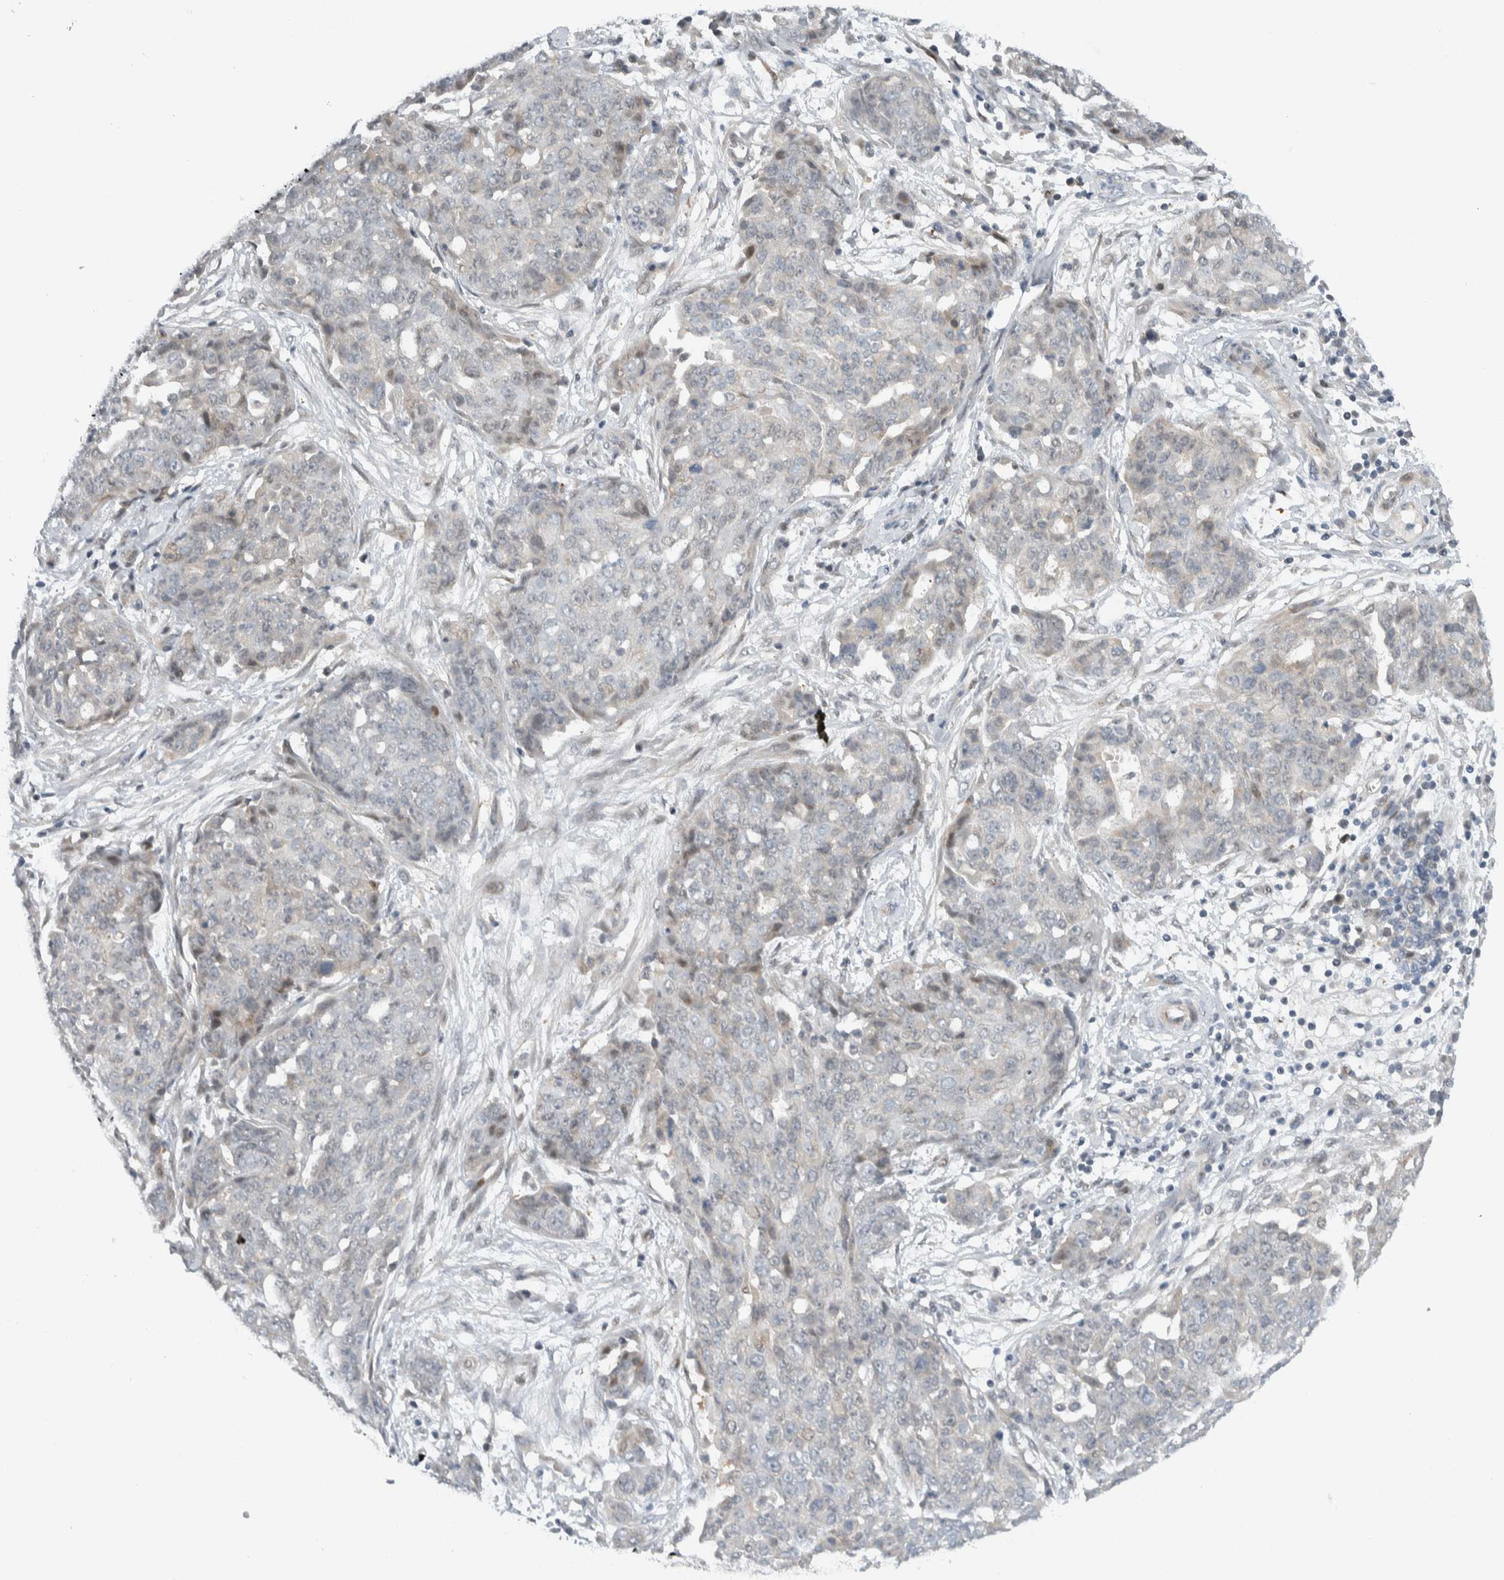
{"staining": {"intensity": "negative", "quantity": "none", "location": "none"}, "tissue": "ovarian cancer", "cell_type": "Tumor cells", "image_type": "cancer", "snomed": [{"axis": "morphology", "description": "Cystadenocarcinoma, serous, NOS"}, {"axis": "topography", "description": "Soft tissue"}, {"axis": "topography", "description": "Ovary"}], "caption": "This is an IHC histopathology image of human ovarian serous cystadenocarcinoma. There is no expression in tumor cells.", "gene": "NCR3LG1", "patient": {"sex": "female", "age": 57}}